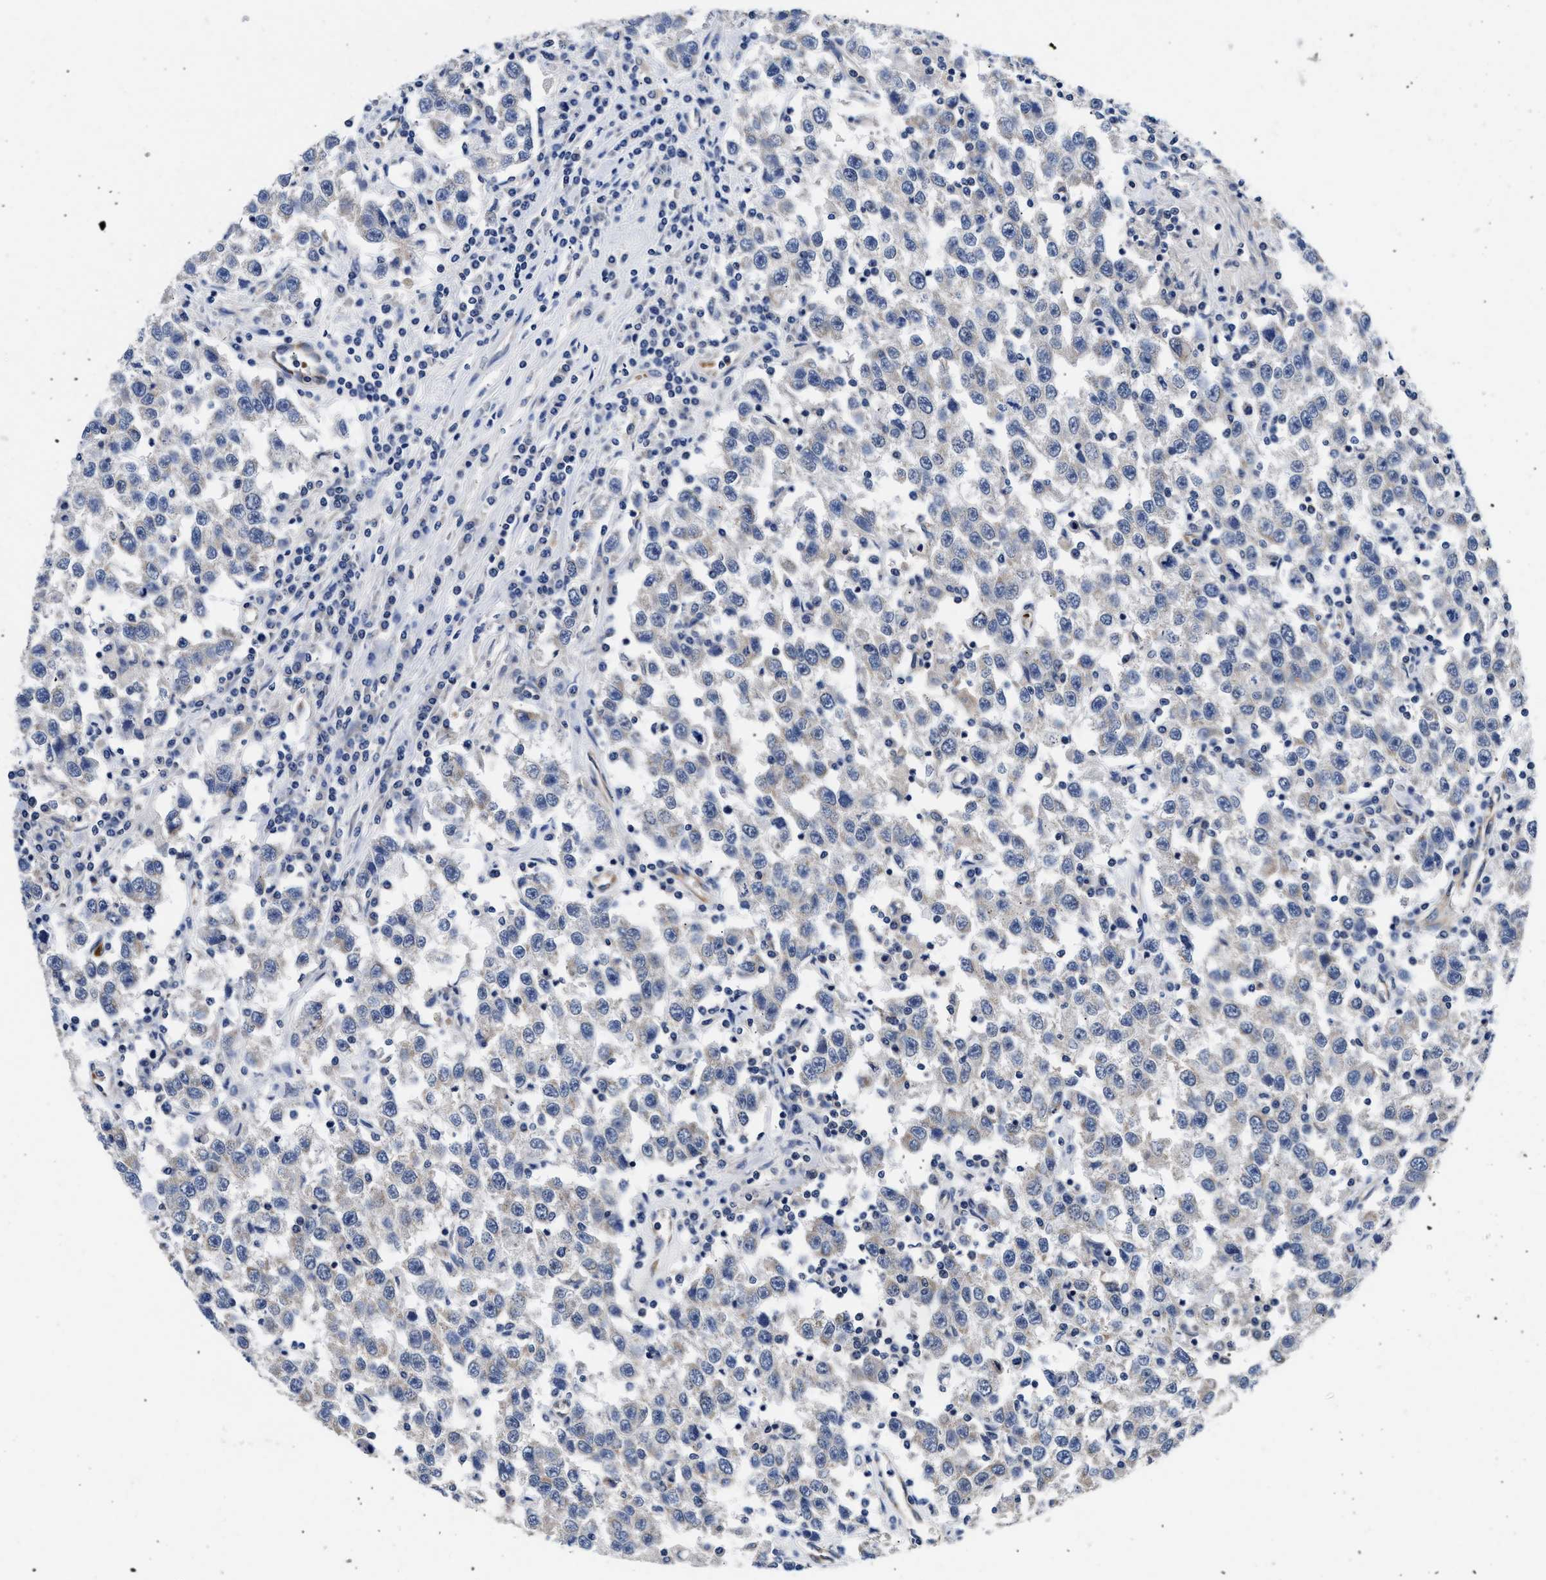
{"staining": {"intensity": "negative", "quantity": "none", "location": "none"}, "tissue": "testis cancer", "cell_type": "Tumor cells", "image_type": "cancer", "snomed": [{"axis": "morphology", "description": "Seminoma, NOS"}, {"axis": "topography", "description": "Testis"}], "caption": "Tumor cells show no significant positivity in testis seminoma.", "gene": "RINT1", "patient": {"sex": "male", "age": 41}}